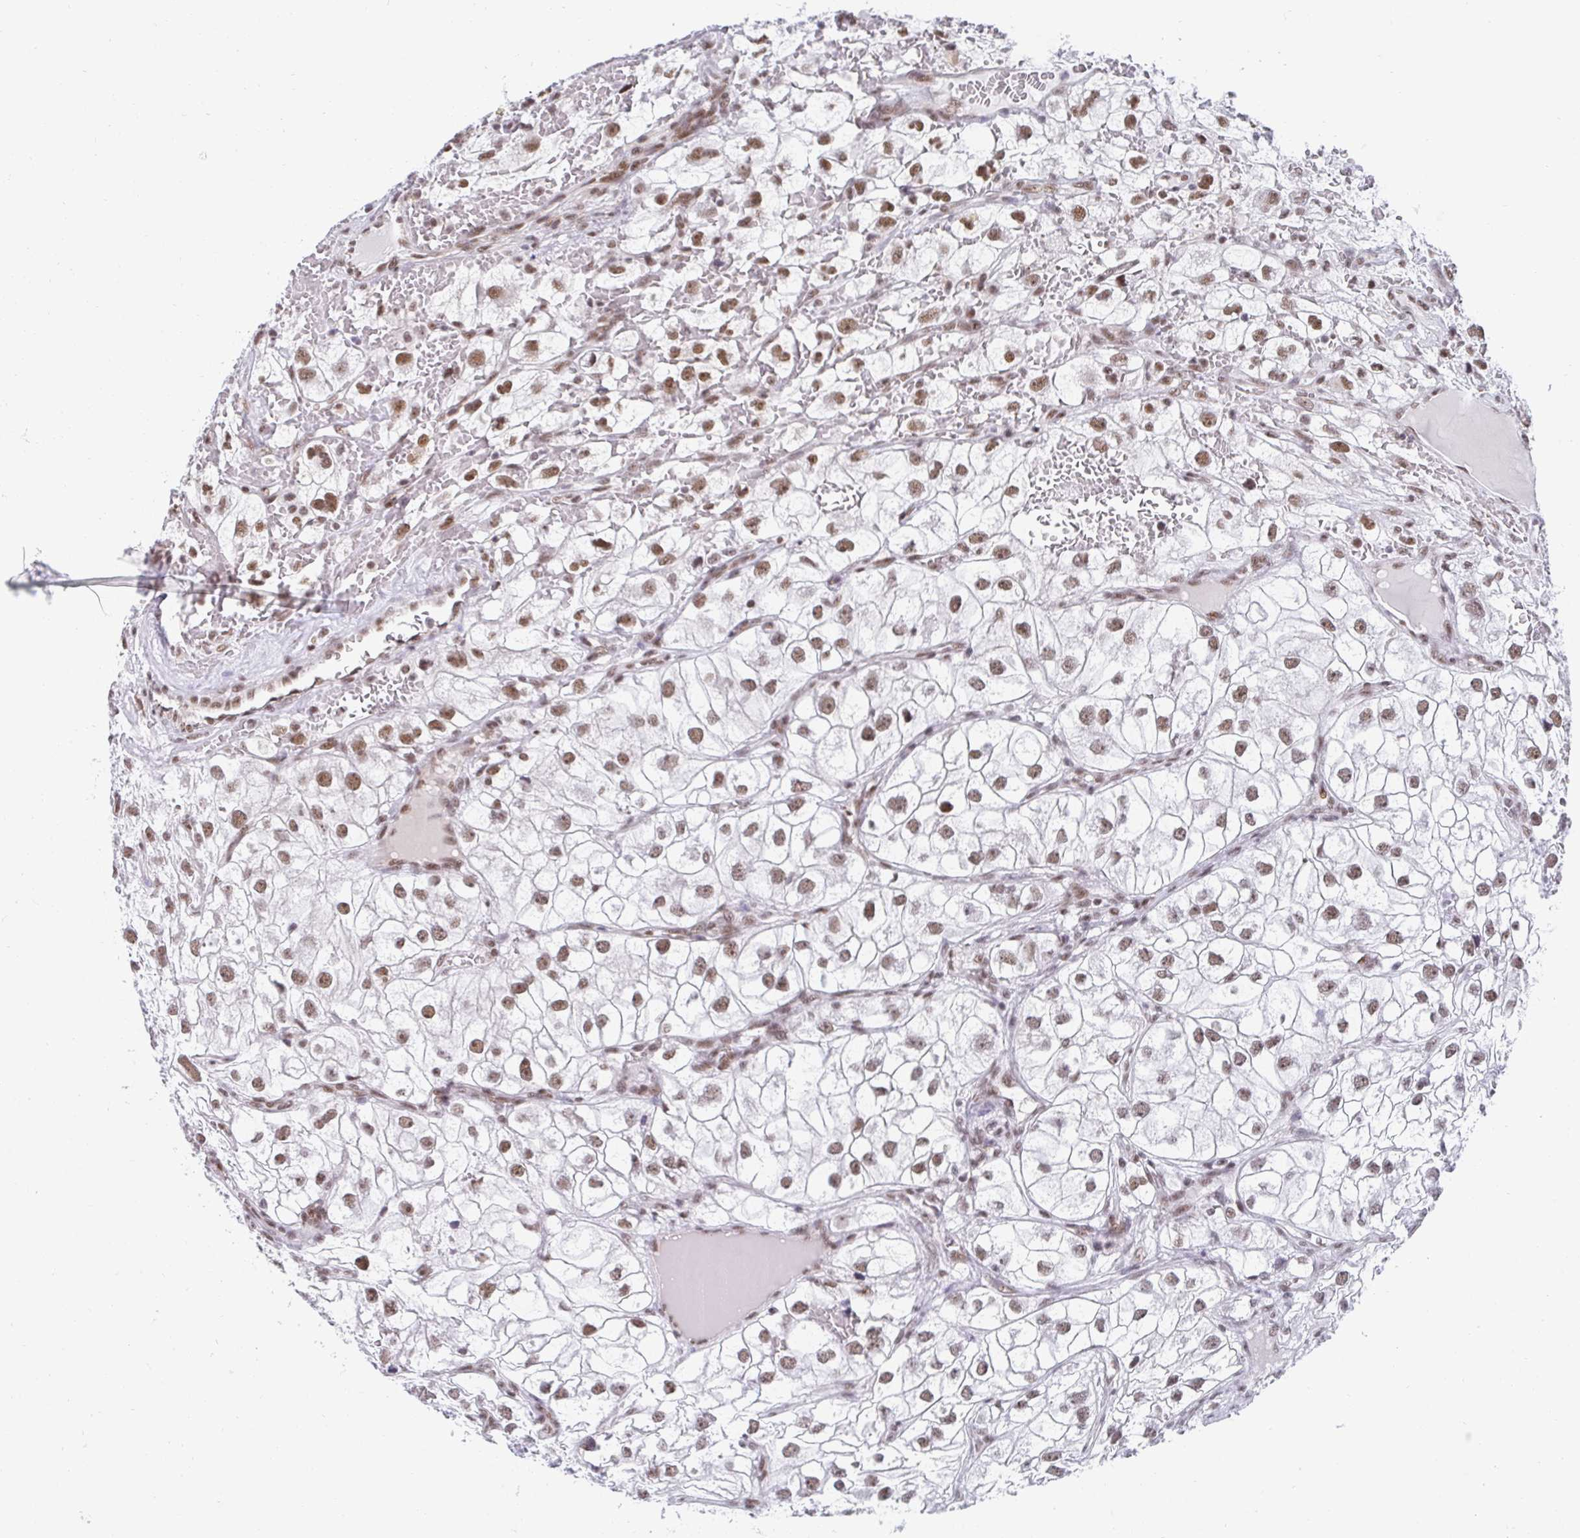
{"staining": {"intensity": "moderate", "quantity": ">75%", "location": "nuclear"}, "tissue": "renal cancer", "cell_type": "Tumor cells", "image_type": "cancer", "snomed": [{"axis": "morphology", "description": "Adenocarcinoma, NOS"}, {"axis": "topography", "description": "Kidney"}], "caption": "Protein expression analysis of renal cancer exhibits moderate nuclear staining in about >75% of tumor cells.", "gene": "SLC7A10", "patient": {"sex": "male", "age": 59}}